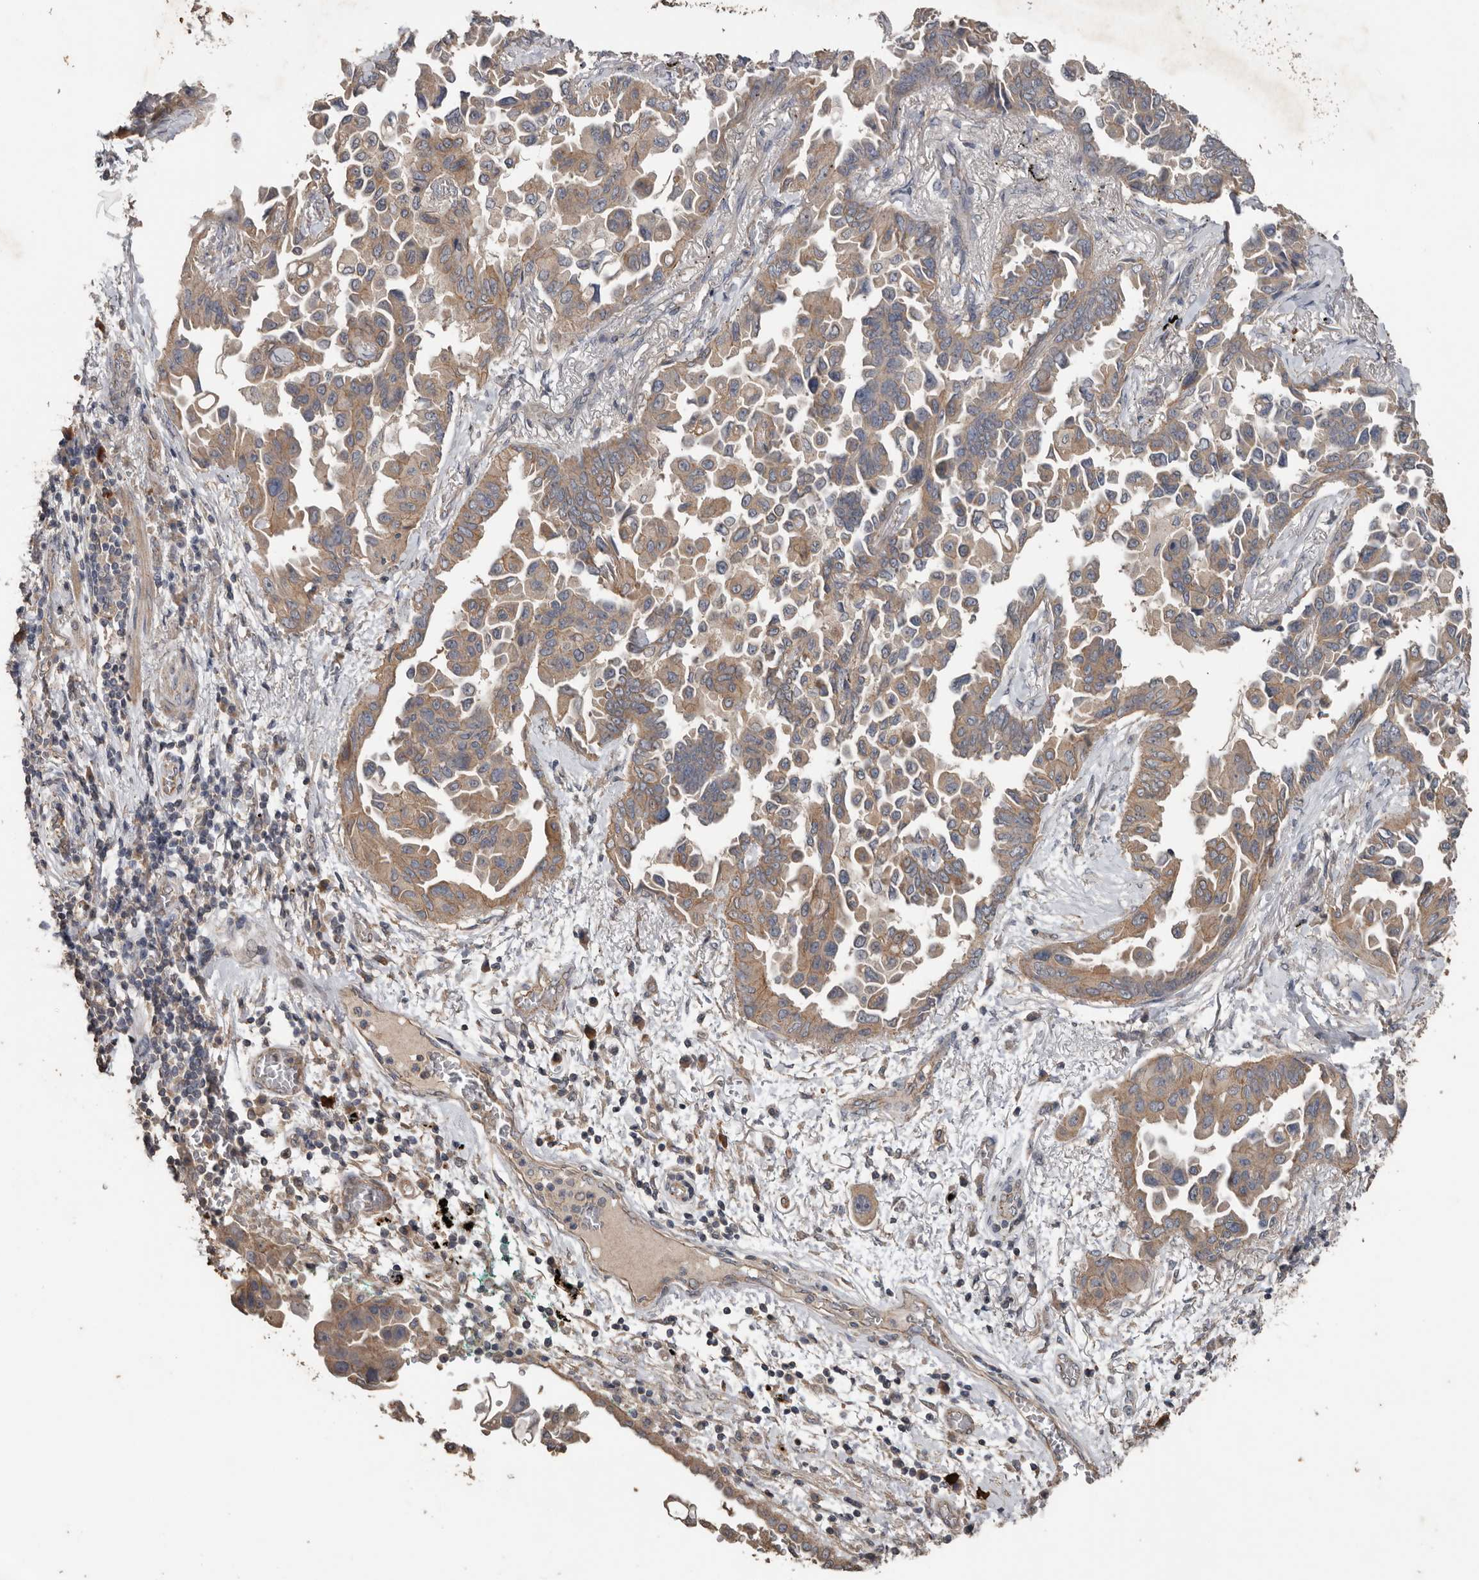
{"staining": {"intensity": "weak", "quantity": ">75%", "location": "cytoplasmic/membranous"}, "tissue": "lung cancer", "cell_type": "Tumor cells", "image_type": "cancer", "snomed": [{"axis": "morphology", "description": "Adenocarcinoma, NOS"}, {"axis": "topography", "description": "Lung"}], "caption": "Tumor cells display low levels of weak cytoplasmic/membranous expression in approximately >75% of cells in lung cancer (adenocarcinoma).", "gene": "HYAL4", "patient": {"sex": "female", "age": 67}}